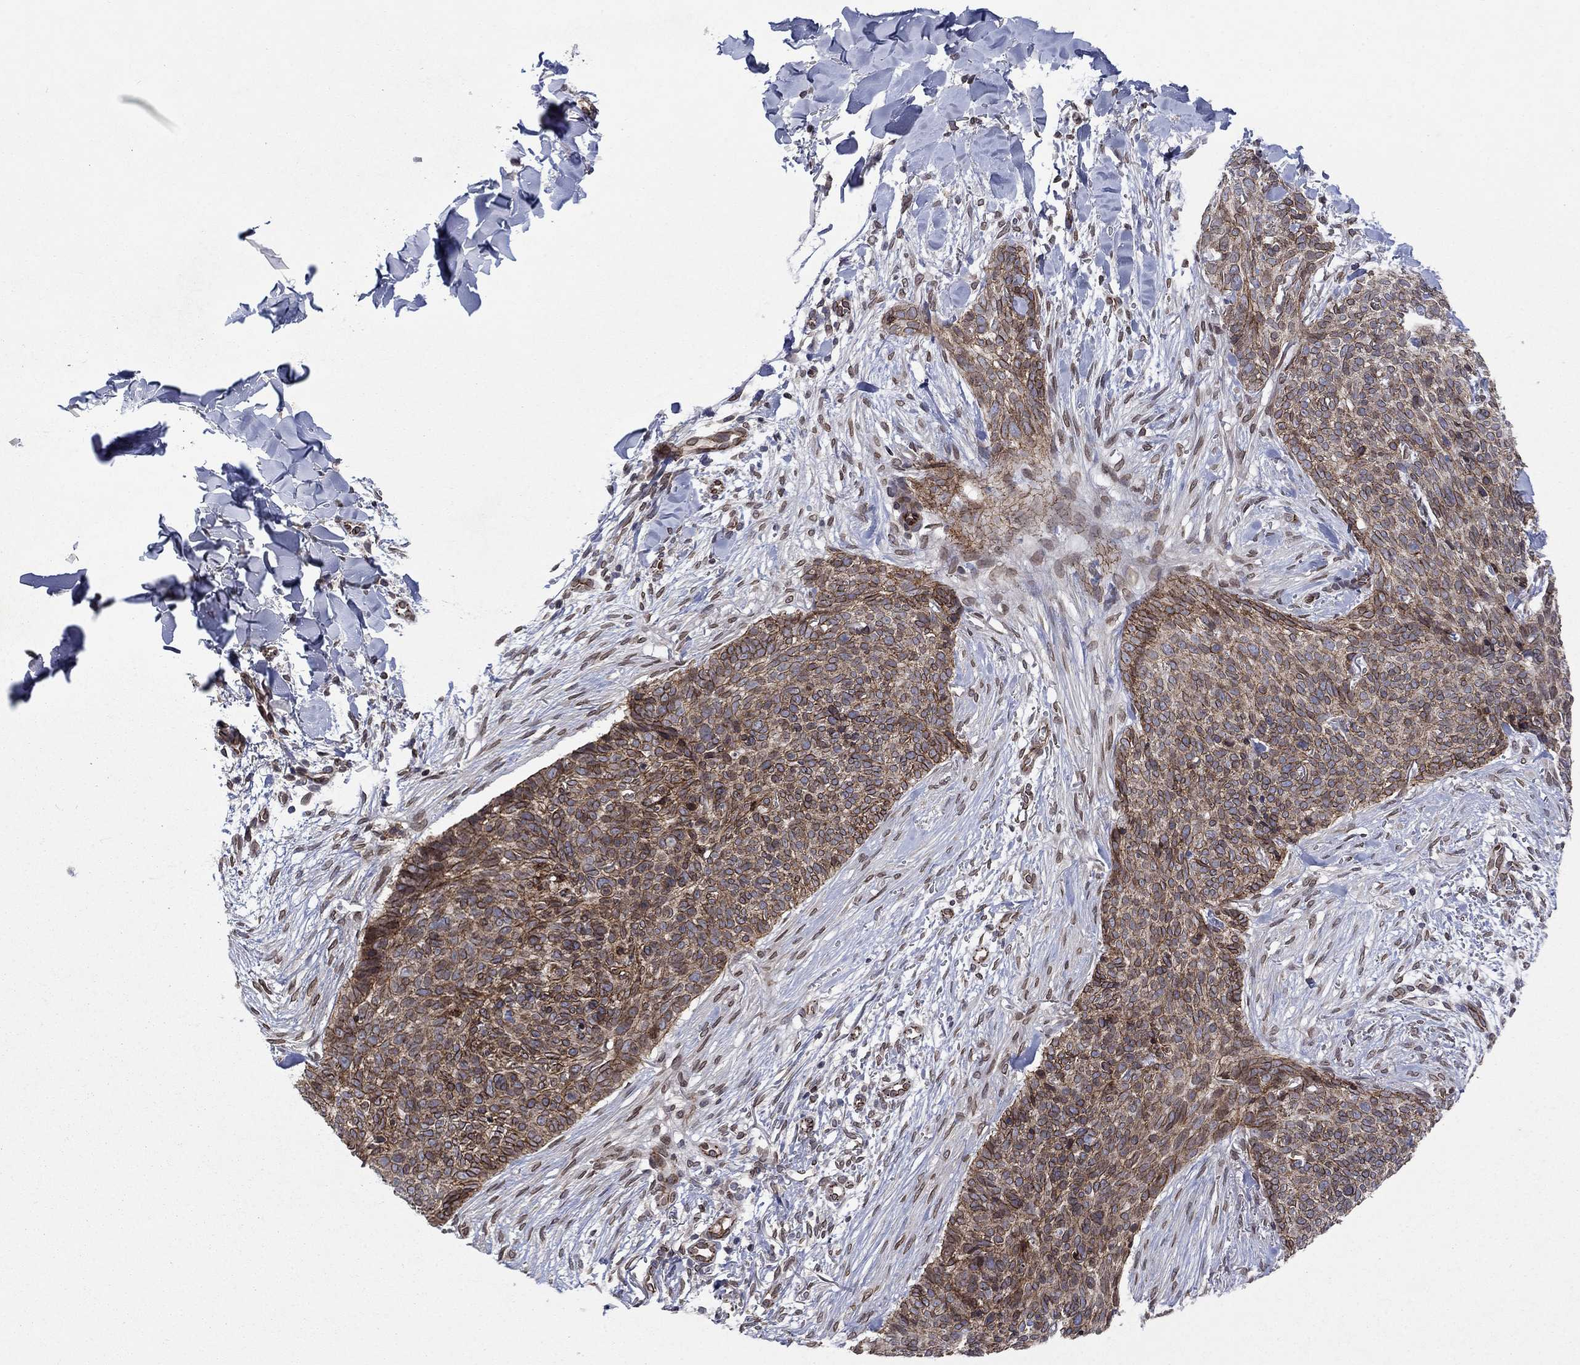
{"staining": {"intensity": "moderate", "quantity": "25%-75%", "location": "cytoplasmic/membranous"}, "tissue": "skin cancer", "cell_type": "Tumor cells", "image_type": "cancer", "snomed": [{"axis": "morphology", "description": "Basal cell carcinoma"}, {"axis": "topography", "description": "Skin"}], "caption": "Tumor cells demonstrate moderate cytoplasmic/membranous staining in about 25%-75% of cells in skin cancer (basal cell carcinoma).", "gene": "EMC9", "patient": {"sex": "male", "age": 64}}